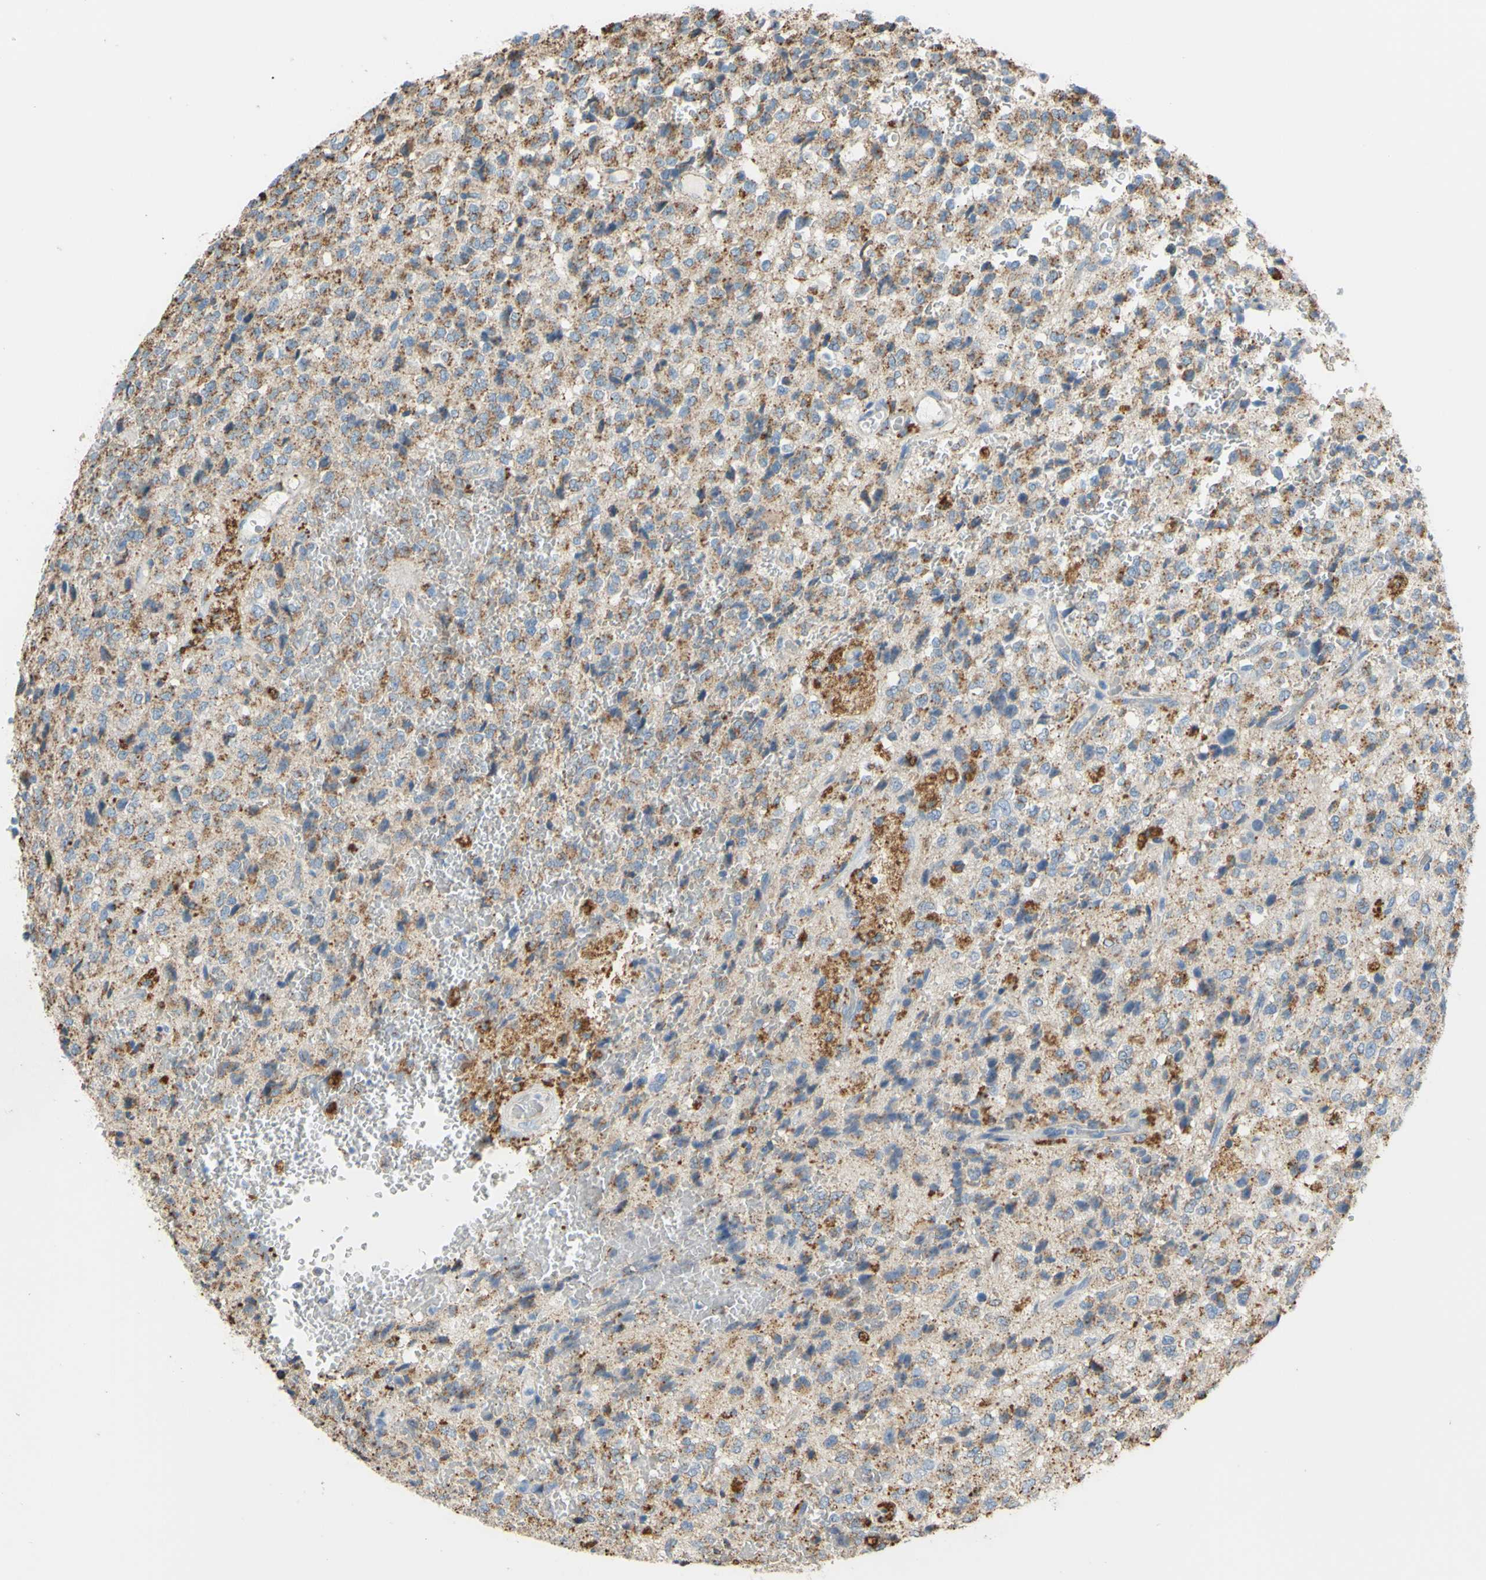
{"staining": {"intensity": "moderate", "quantity": ">75%", "location": "cytoplasmic/membranous"}, "tissue": "glioma", "cell_type": "Tumor cells", "image_type": "cancer", "snomed": [{"axis": "morphology", "description": "Glioma, malignant, High grade"}, {"axis": "topography", "description": "pancreas cauda"}], "caption": "Human glioma stained with a protein marker shows moderate staining in tumor cells.", "gene": "CTSD", "patient": {"sex": "male", "age": 60}}